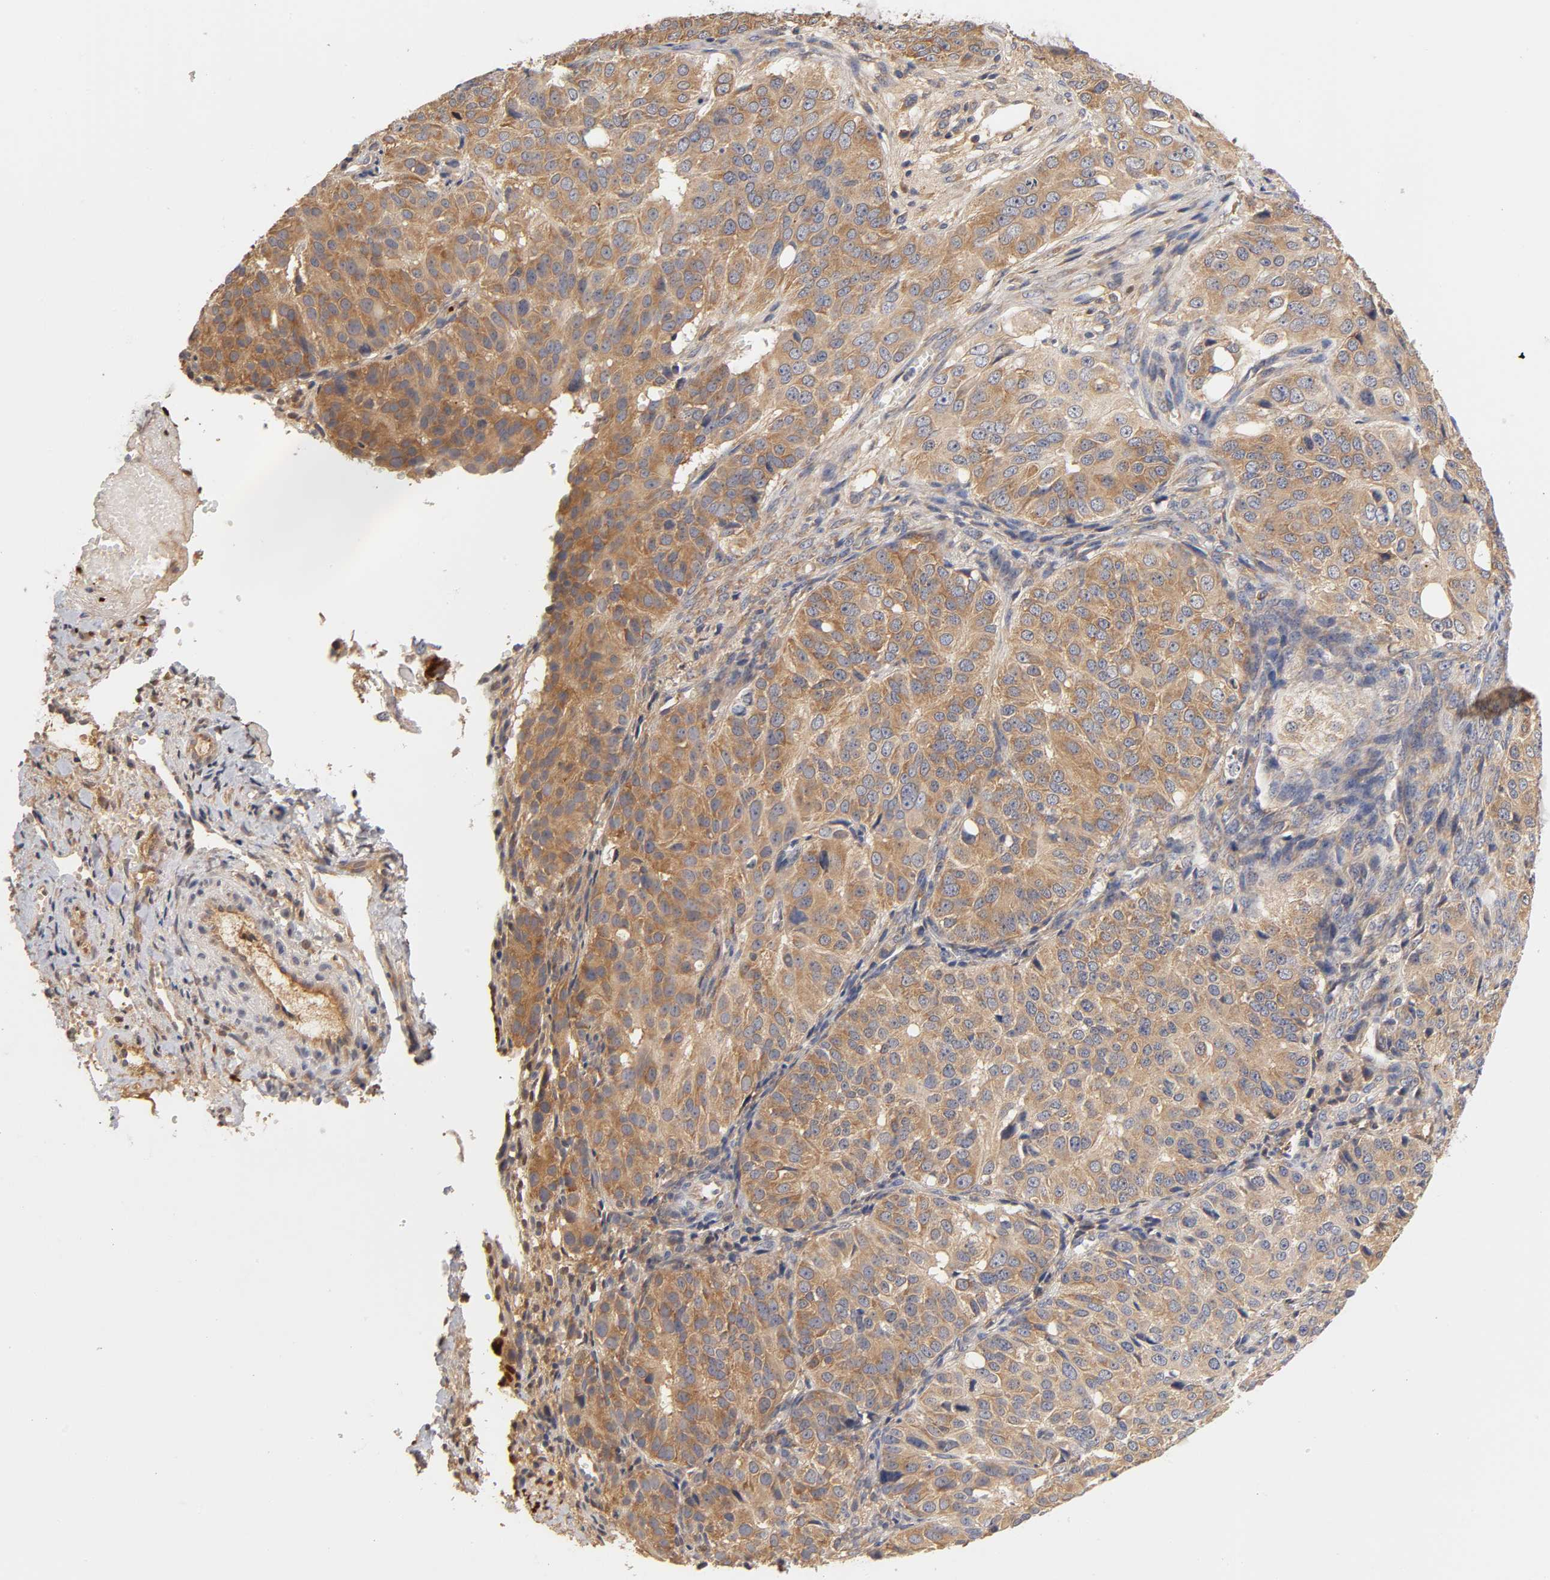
{"staining": {"intensity": "moderate", "quantity": ">75%", "location": "cytoplasmic/membranous"}, "tissue": "ovarian cancer", "cell_type": "Tumor cells", "image_type": "cancer", "snomed": [{"axis": "morphology", "description": "Carcinoma, endometroid"}, {"axis": "topography", "description": "Ovary"}], "caption": "Immunohistochemical staining of human ovarian endometroid carcinoma displays medium levels of moderate cytoplasmic/membranous expression in approximately >75% of tumor cells.", "gene": "RPS29", "patient": {"sex": "female", "age": 51}}